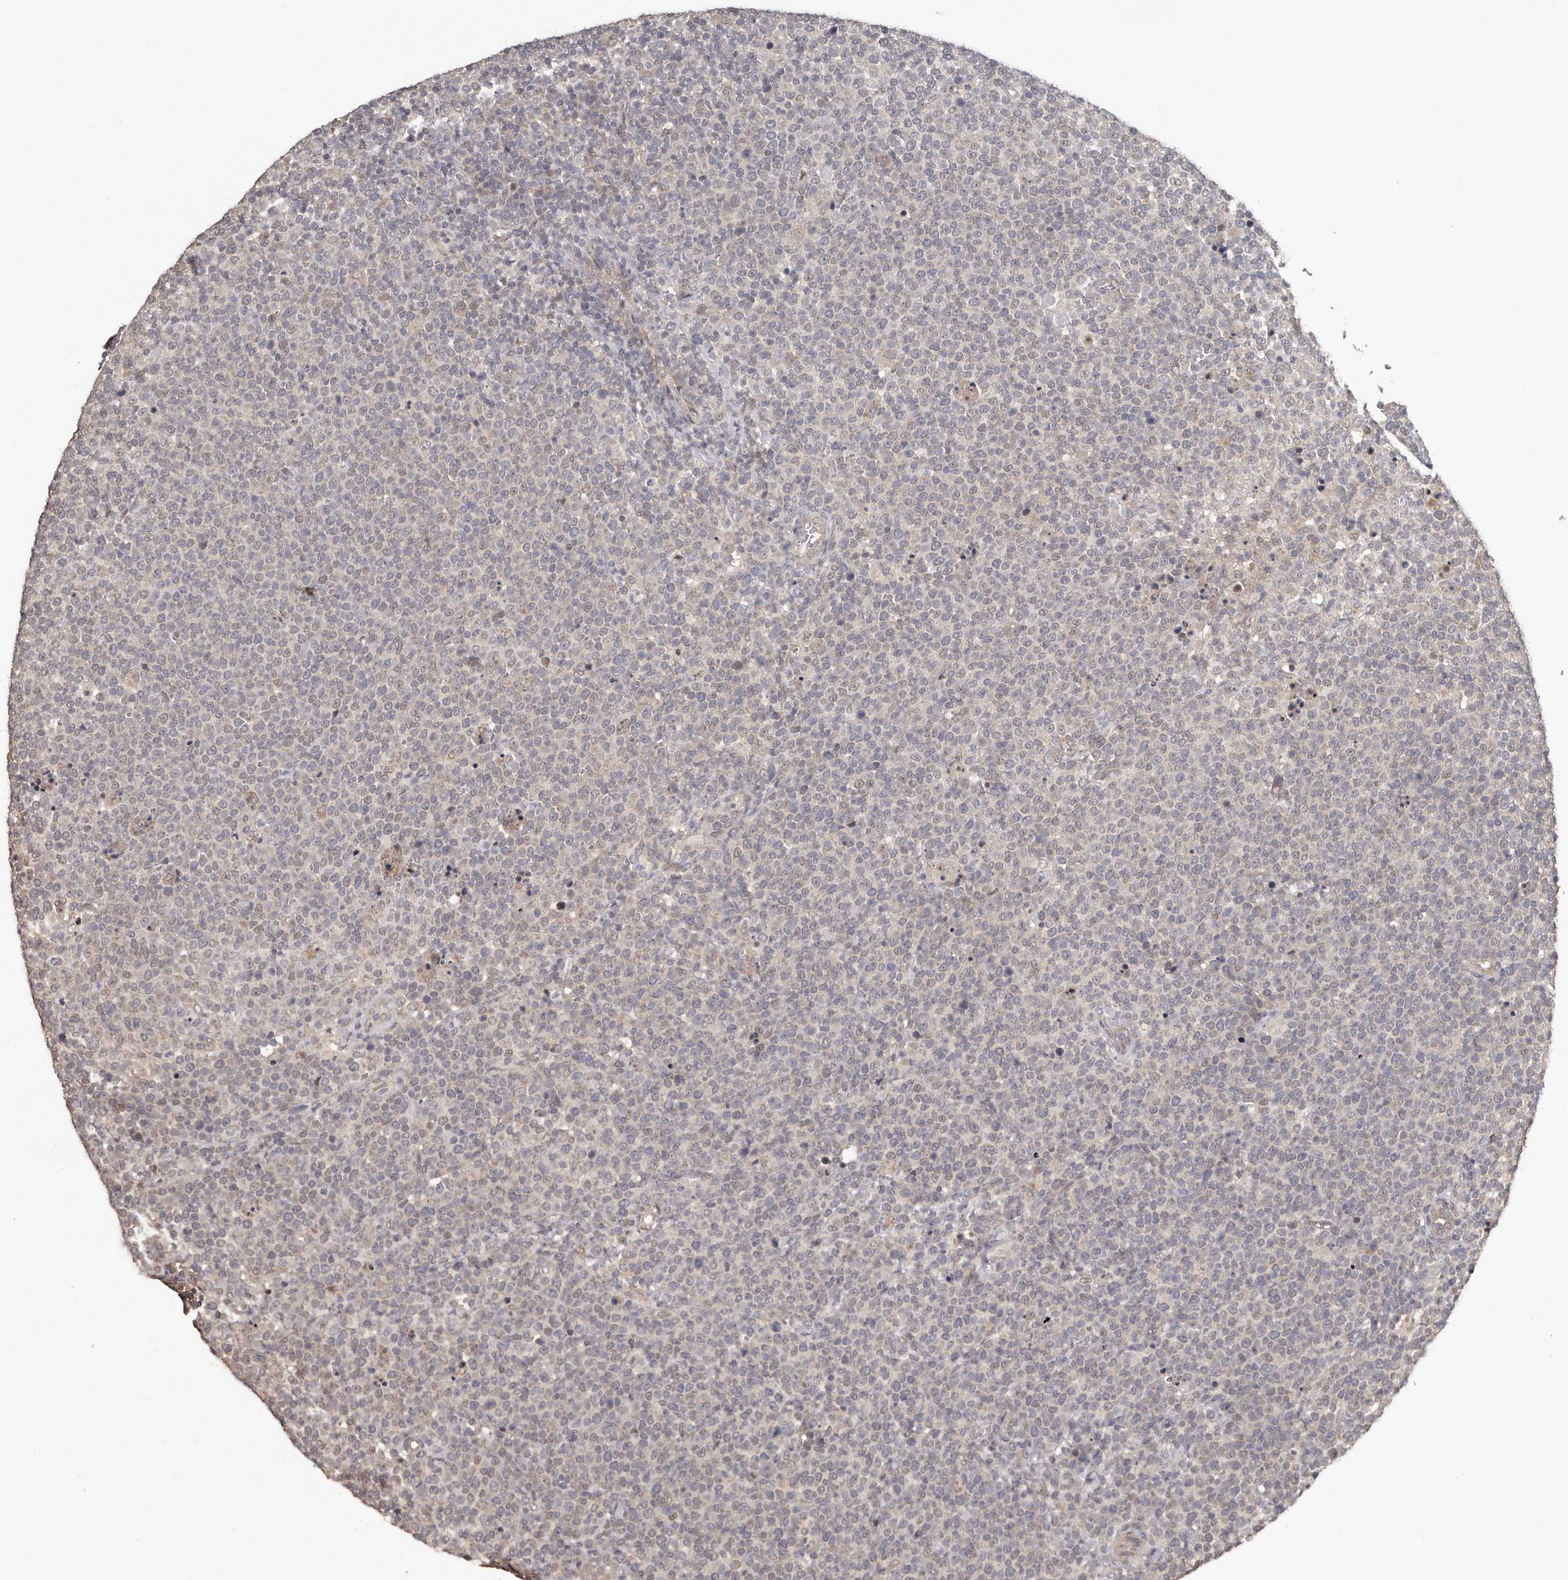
{"staining": {"intensity": "weak", "quantity": "25%-75%", "location": "nuclear"}, "tissue": "lymphoma", "cell_type": "Tumor cells", "image_type": "cancer", "snomed": [{"axis": "morphology", "description": "Malignant lymphoma, non-Hodgkin's type, High grade"}, {"axis": "topography", "description": "Lymph node"}], "caption": "The immunohistochemical stain shows weak nuclear positivity in tumor cells of malignant lymphoma, non-Hodgkin's type (high-grade) tissue.", "gene": "ZFP14", "patient": {"sex": "male", "age": 61}}